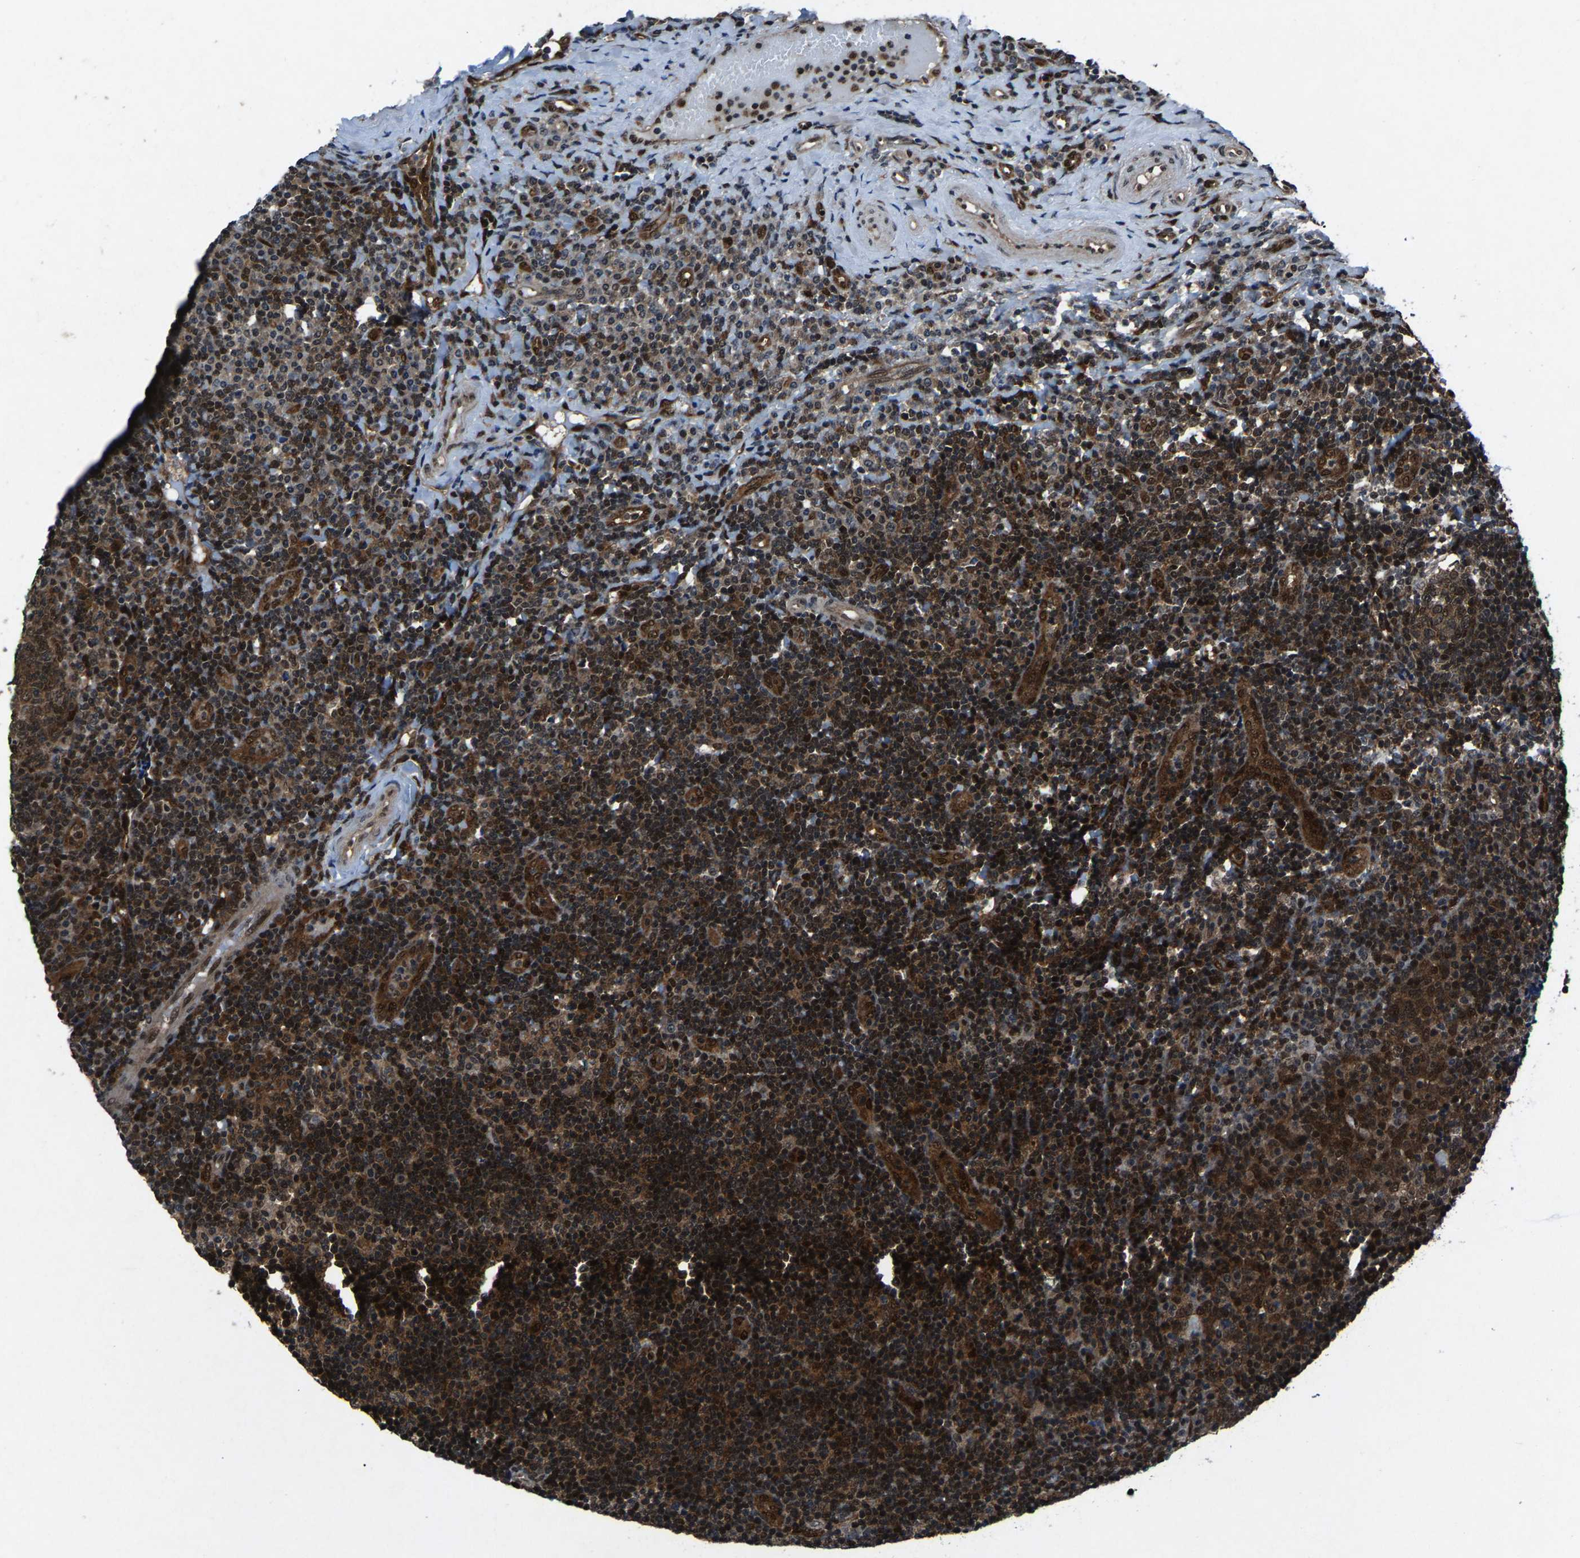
{"staining": {"intensity": "strong", "quantity": ">75%", "location": "cytoplasmic/membranous,nuclear"}, "tissue": "tonsil", "cell_type": "Germinal center cells", "image_type": "normal", "snomed": [{"axis": "morphology", "description": "Normal tissue, NOS"}, {"axis": "topography", "description": "Tonsil"}], "caption": "Tonsil stained with a brown dye shows strong cytoplasmic/membranous,nuclear positive expression in approximately >75% of germinal center cells.", "gene": "ATXN3", "patient": {"sex": "female", "age": 40}}